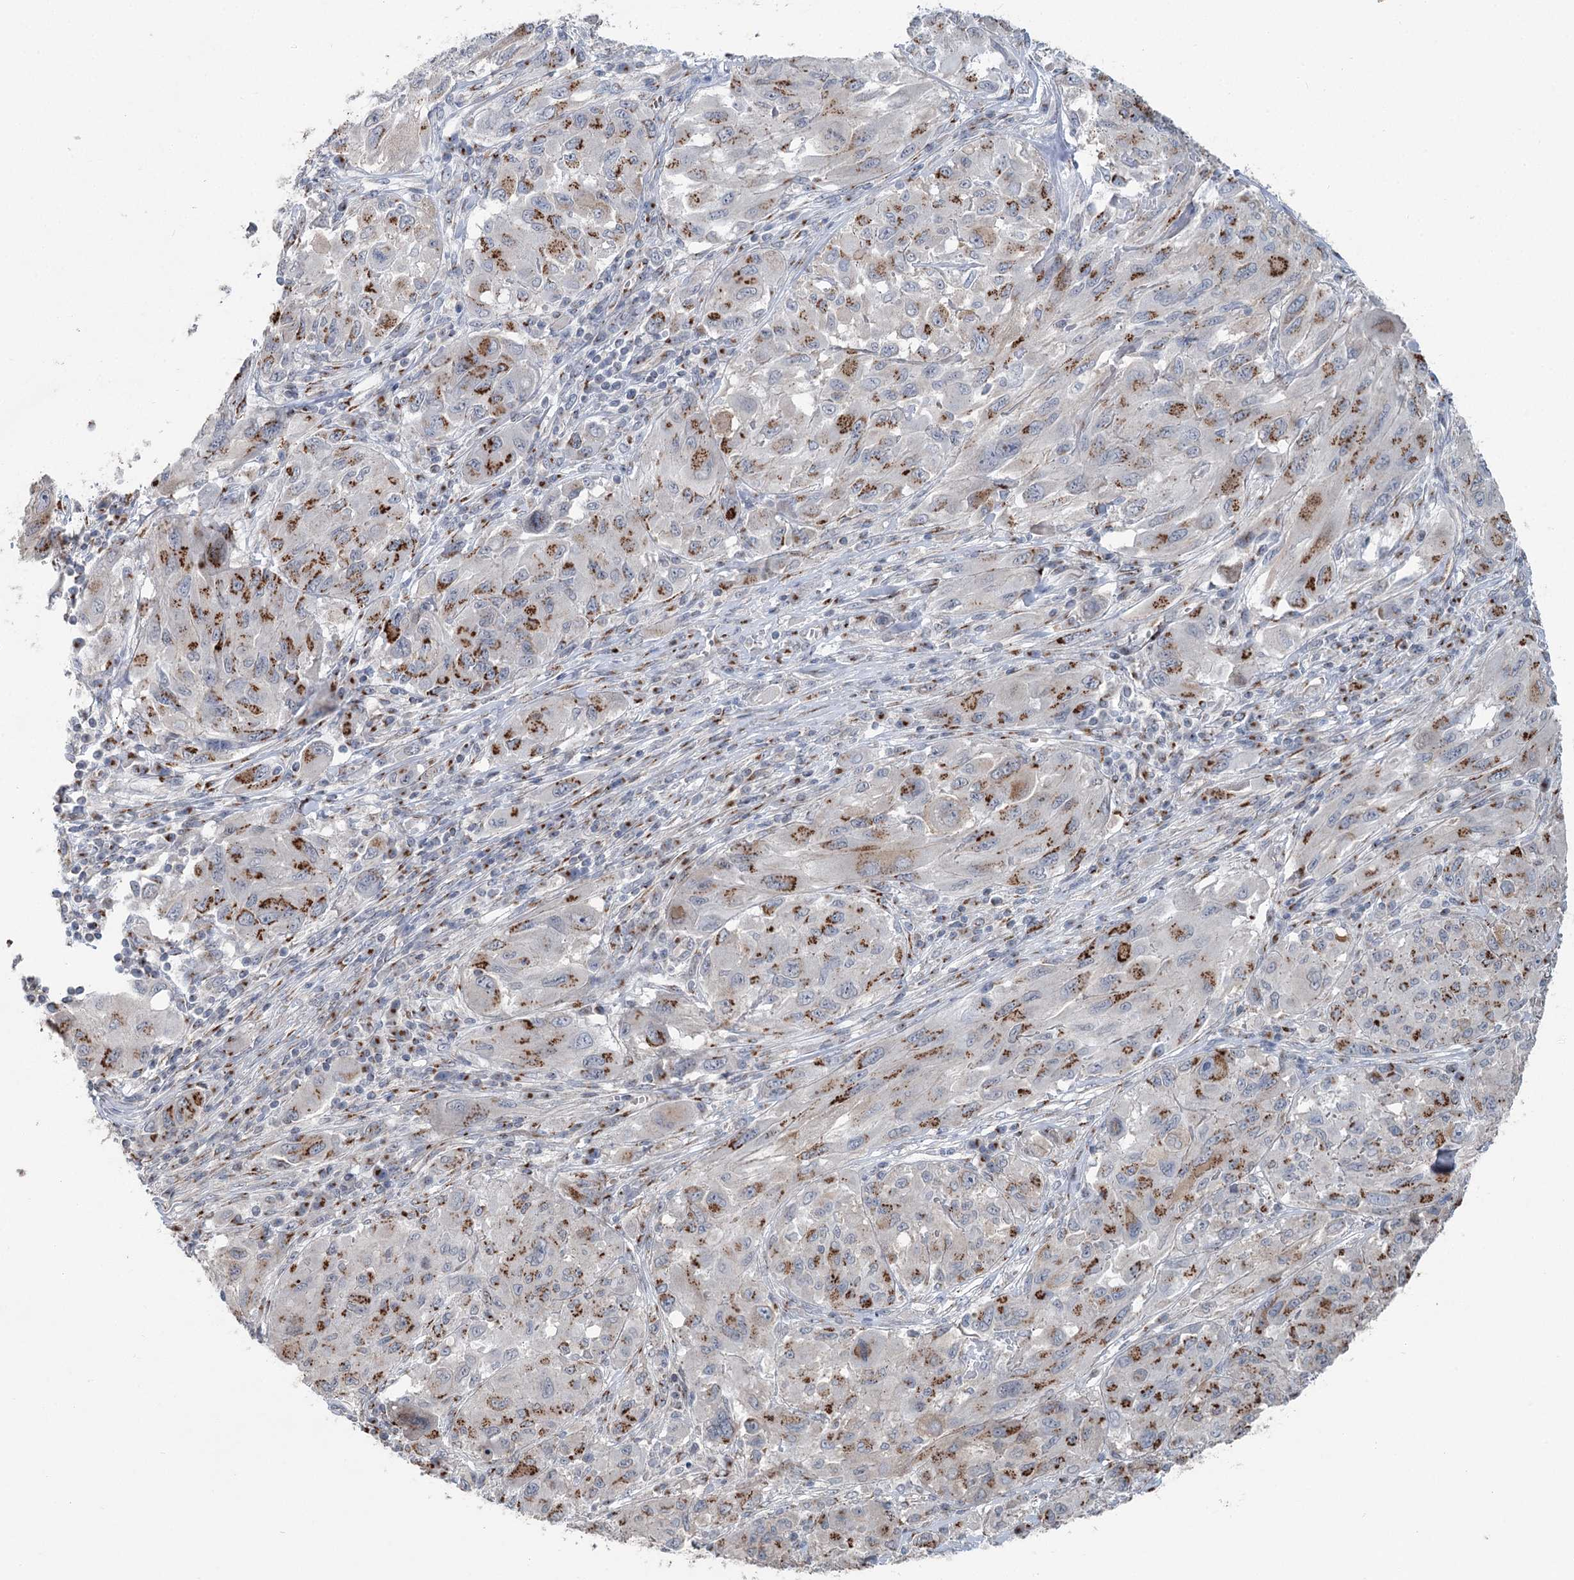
{"staining": {"intensity": "moderate", "quantity": ">75%", "location": "cytoplasmic/membranous"}, "tissue": "melanoma", "cell_type": "Tumor cells", "image_type": "cancer", "snomed": [{"axis": "morphology", "description": "Malignant melanoma, NOS"}, {"axis": "topography", "description": "Skin"}], "caption": "This histopathology image demonstrates IHC staining of human melanoma, with medium moderate cytoplasmic/membranous expression in about >75% of tumor cells.", "gene": "ITIH5", "patient": {"sex": "female", "age": 91}}